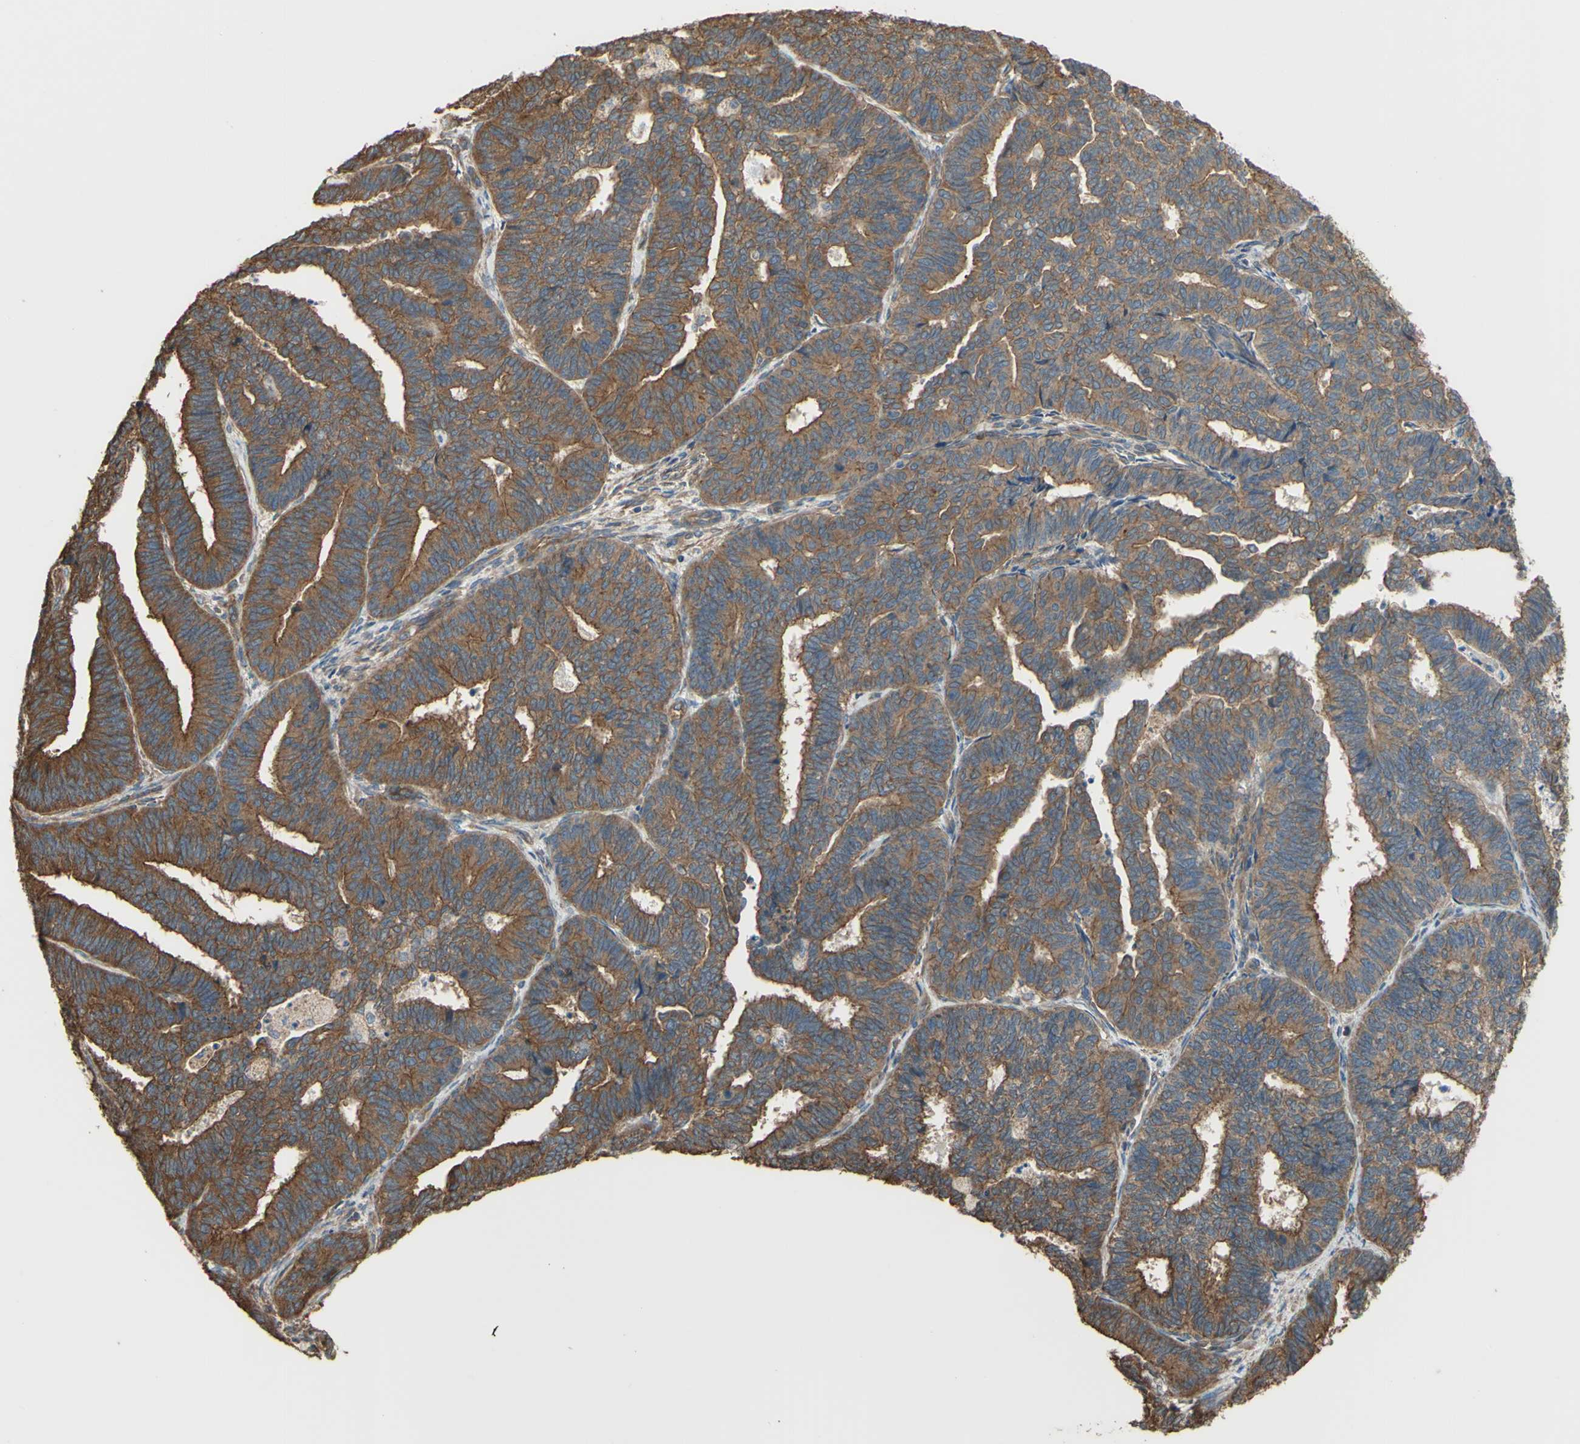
{"staining": {"intensity": "strong", "quantity": ">75%", "location": "cytoplasmic/membranous"}, "tissue": "endometrial cancer", "cell_type": "Tumor cells", "image_type": "cancer", "snomed": [{"axis": "morphology", "description": "Adenocarcinoma, NOS"}, {"axis": "topography", "description": "Endometrium"}], "caption": "Brown immunohistochemical staining in adenocarcinoma (endometrial) demonstrates strong cytoplasmic/membranous positivity in approximately >75% of tumor cells.", "gene": "CTTN", "patient": {"sex": "female", "age": 70}}